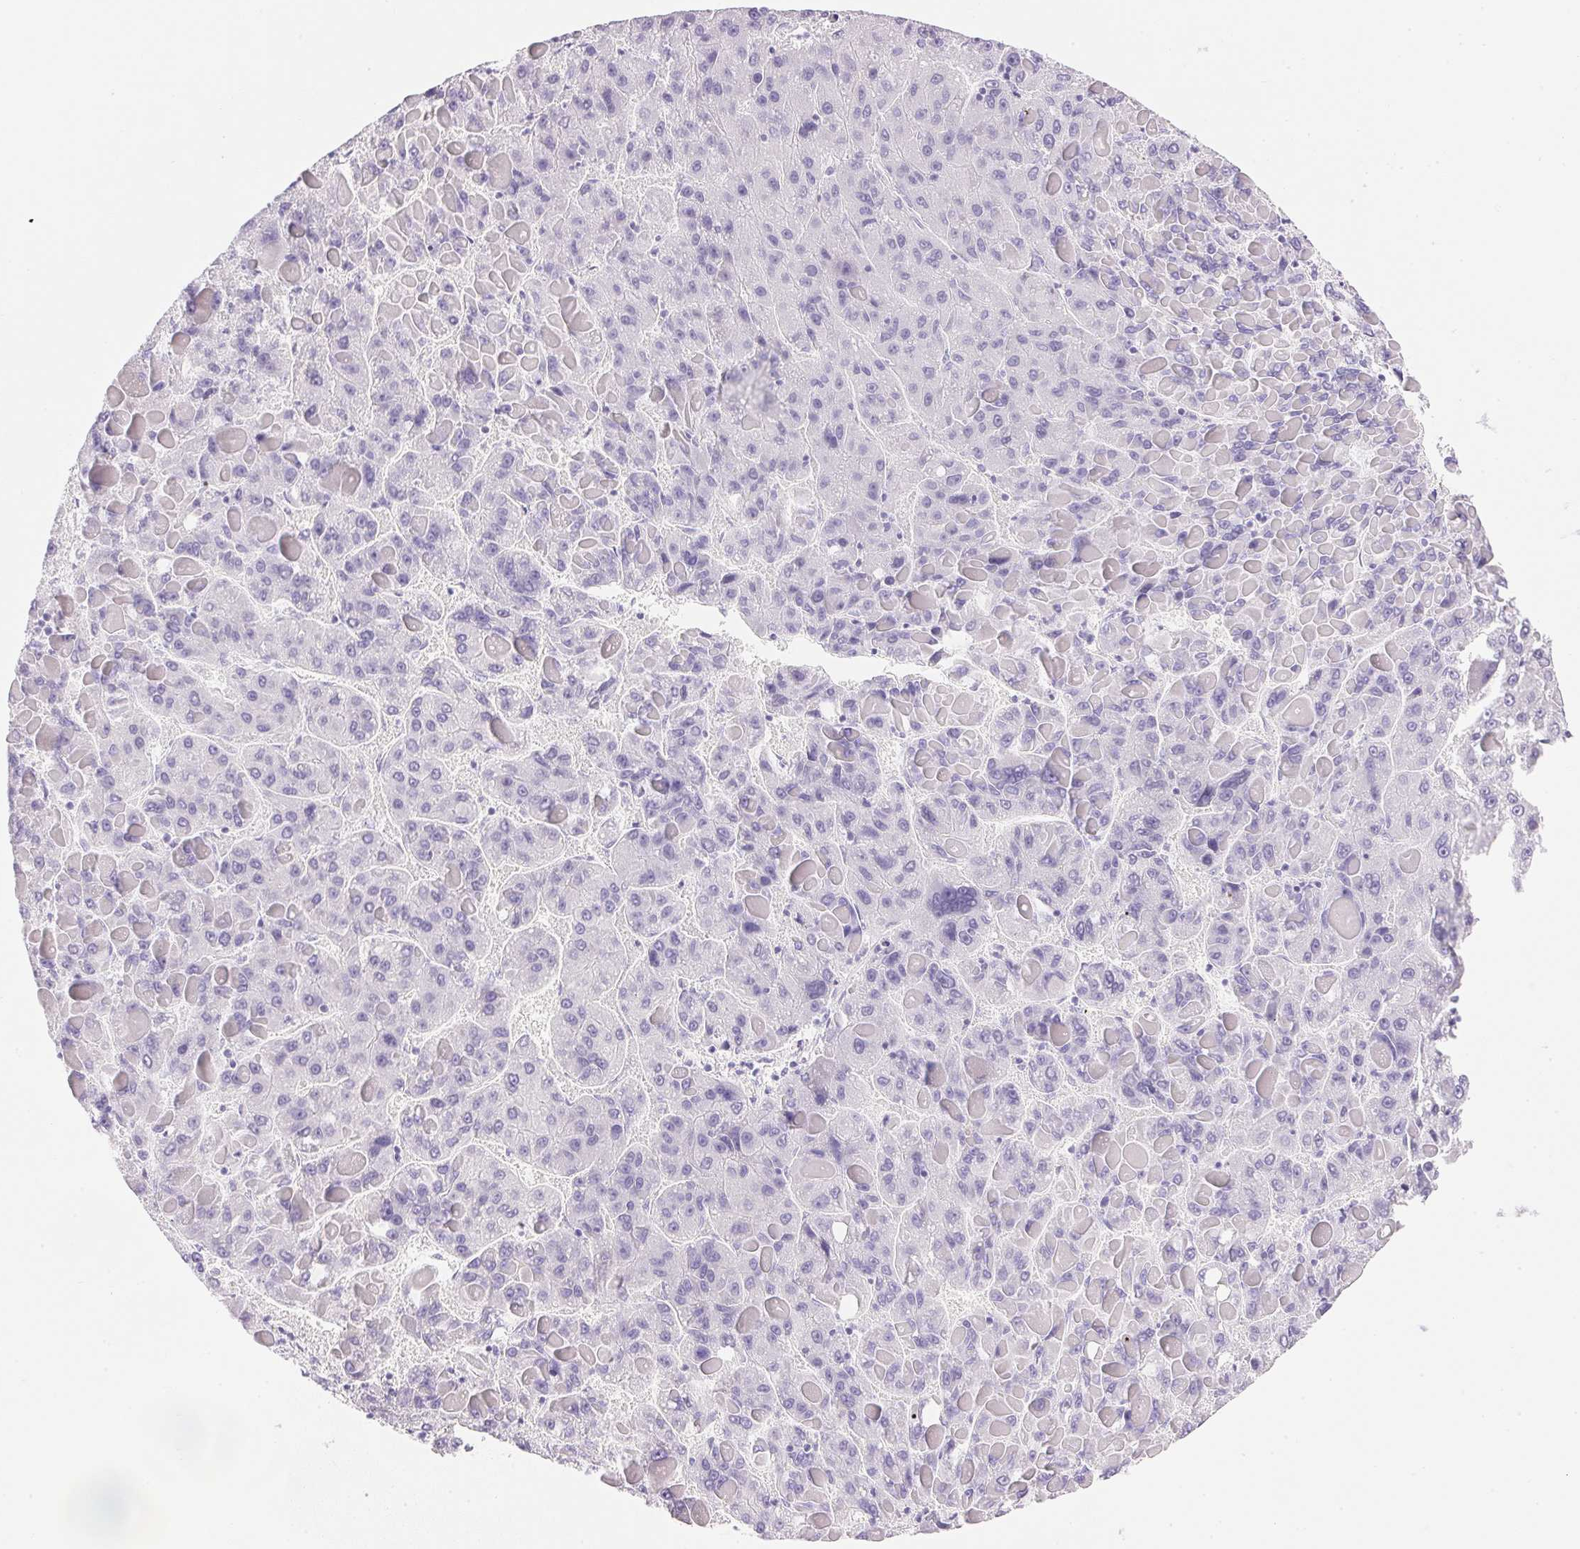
{"staining": {"intensity": "negative", "quantity": "none", "location": "none"}, "tissue": "liver cancer", "cell_type": "Tumor cells", "image_type": "cancer", "snomed": [{"axis": "morphology", "description": "Carcinoma, Hepatocellular, NOS"}, {"axis": "topography", "description": "Liver"}], "caption": "Liver hepatocellular carcinoma was stained to show a protein in brown. There is no significant positivity in tumor cells. Nuclei are stained in blue.", "gene": "ATP6V0A4", "patient": {"sex": "female", "age": 82}}